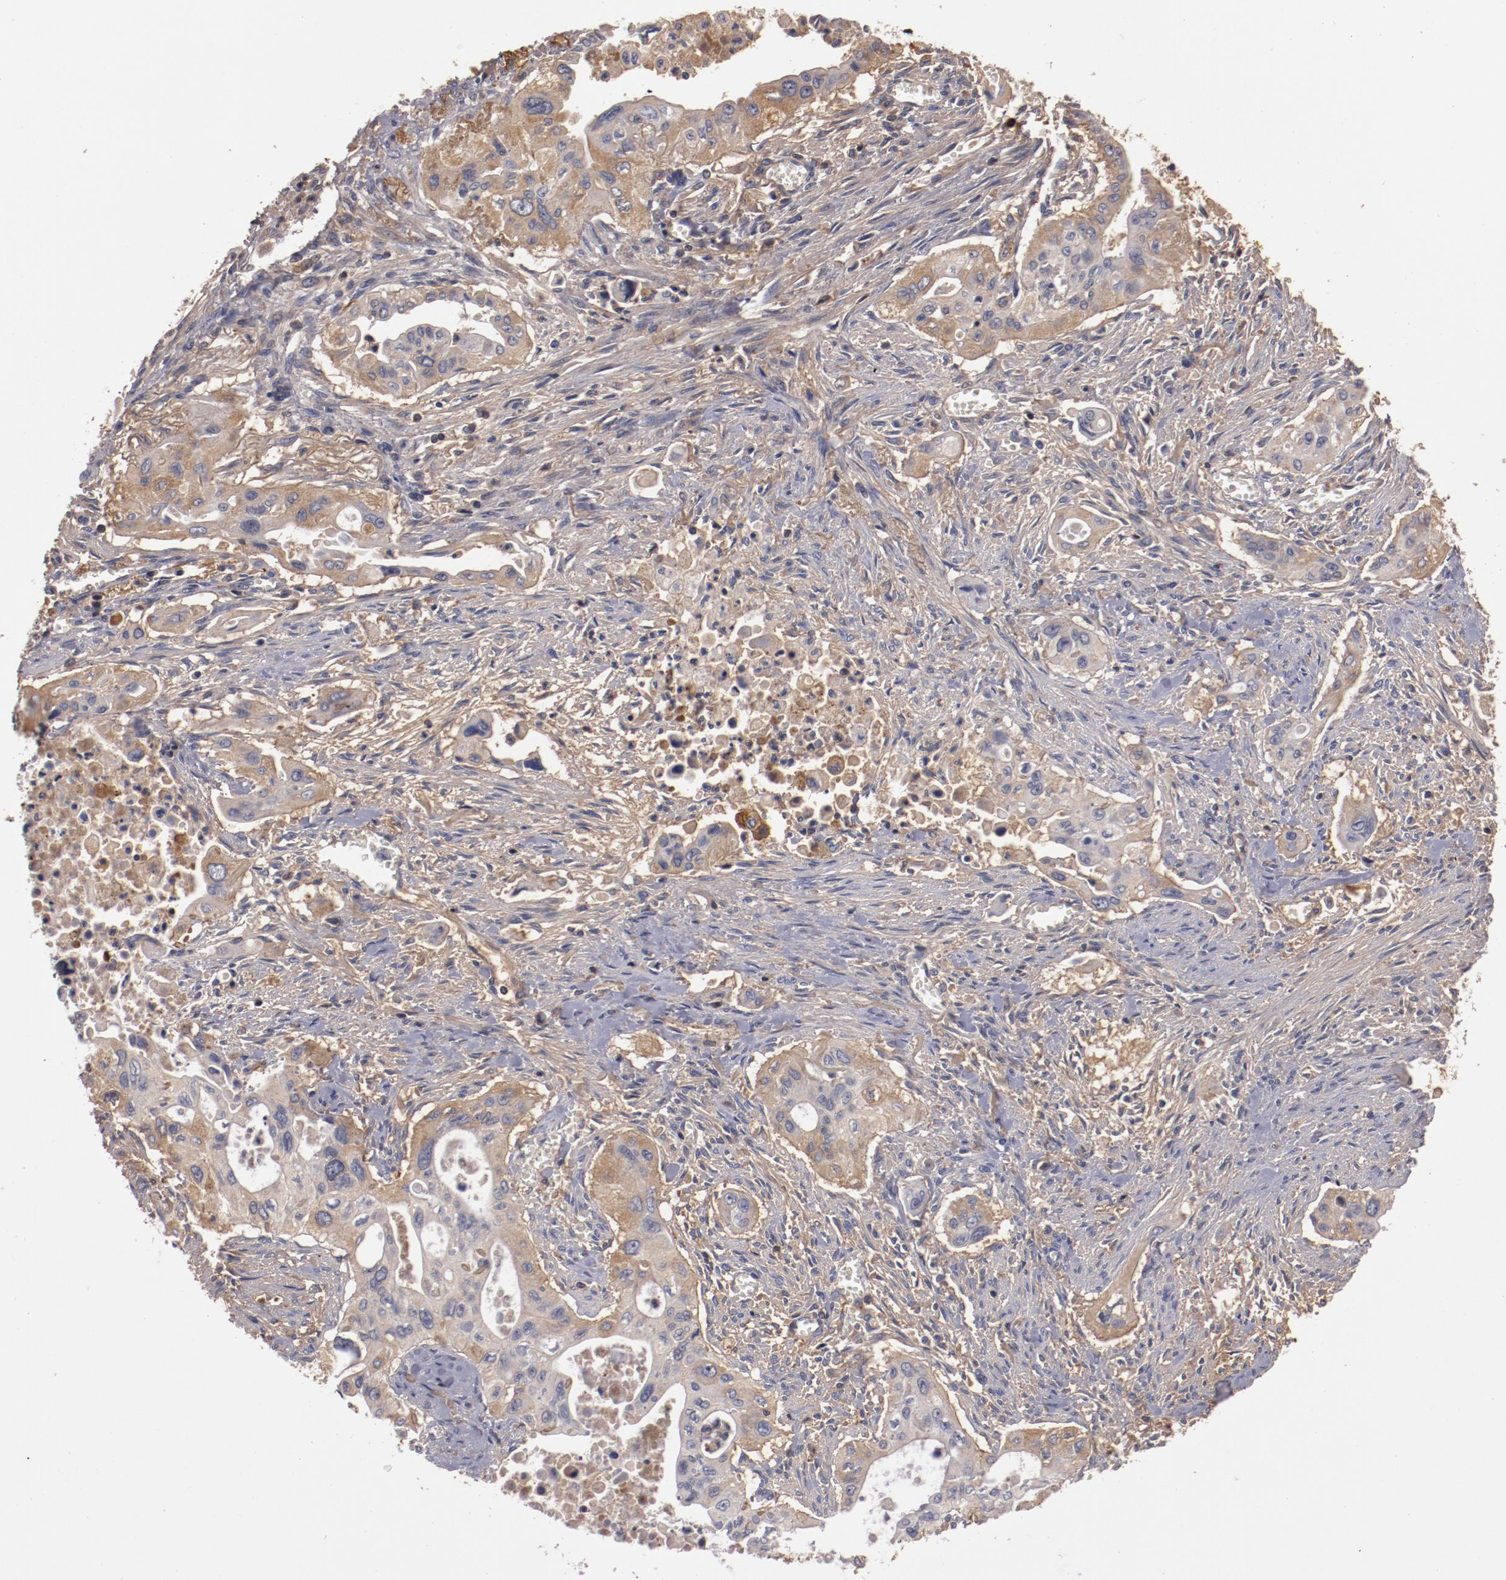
{"staining": {"intensity": "weak", "quantity": "25%-75%", "location": "cytoplasmic/membranous"}, "tissue": "pancreatic cancer", "cell_type": "Tumor cells", "image_type": "cancer", "snomed": [{"axis": "morphology", "description": "Adenocarcinoma, NOS"}, {"axis": "topography", "description": "Pancreas"}], "caption": "About 25%-75% of tumor cells in pancreatic adenocarcinoma display weak cytoplasmic/membranous protein expression as visualized by brown immunohistochemical staining.", "gene": "MBL2", "patient": {"sex": "male", "age": 77}}